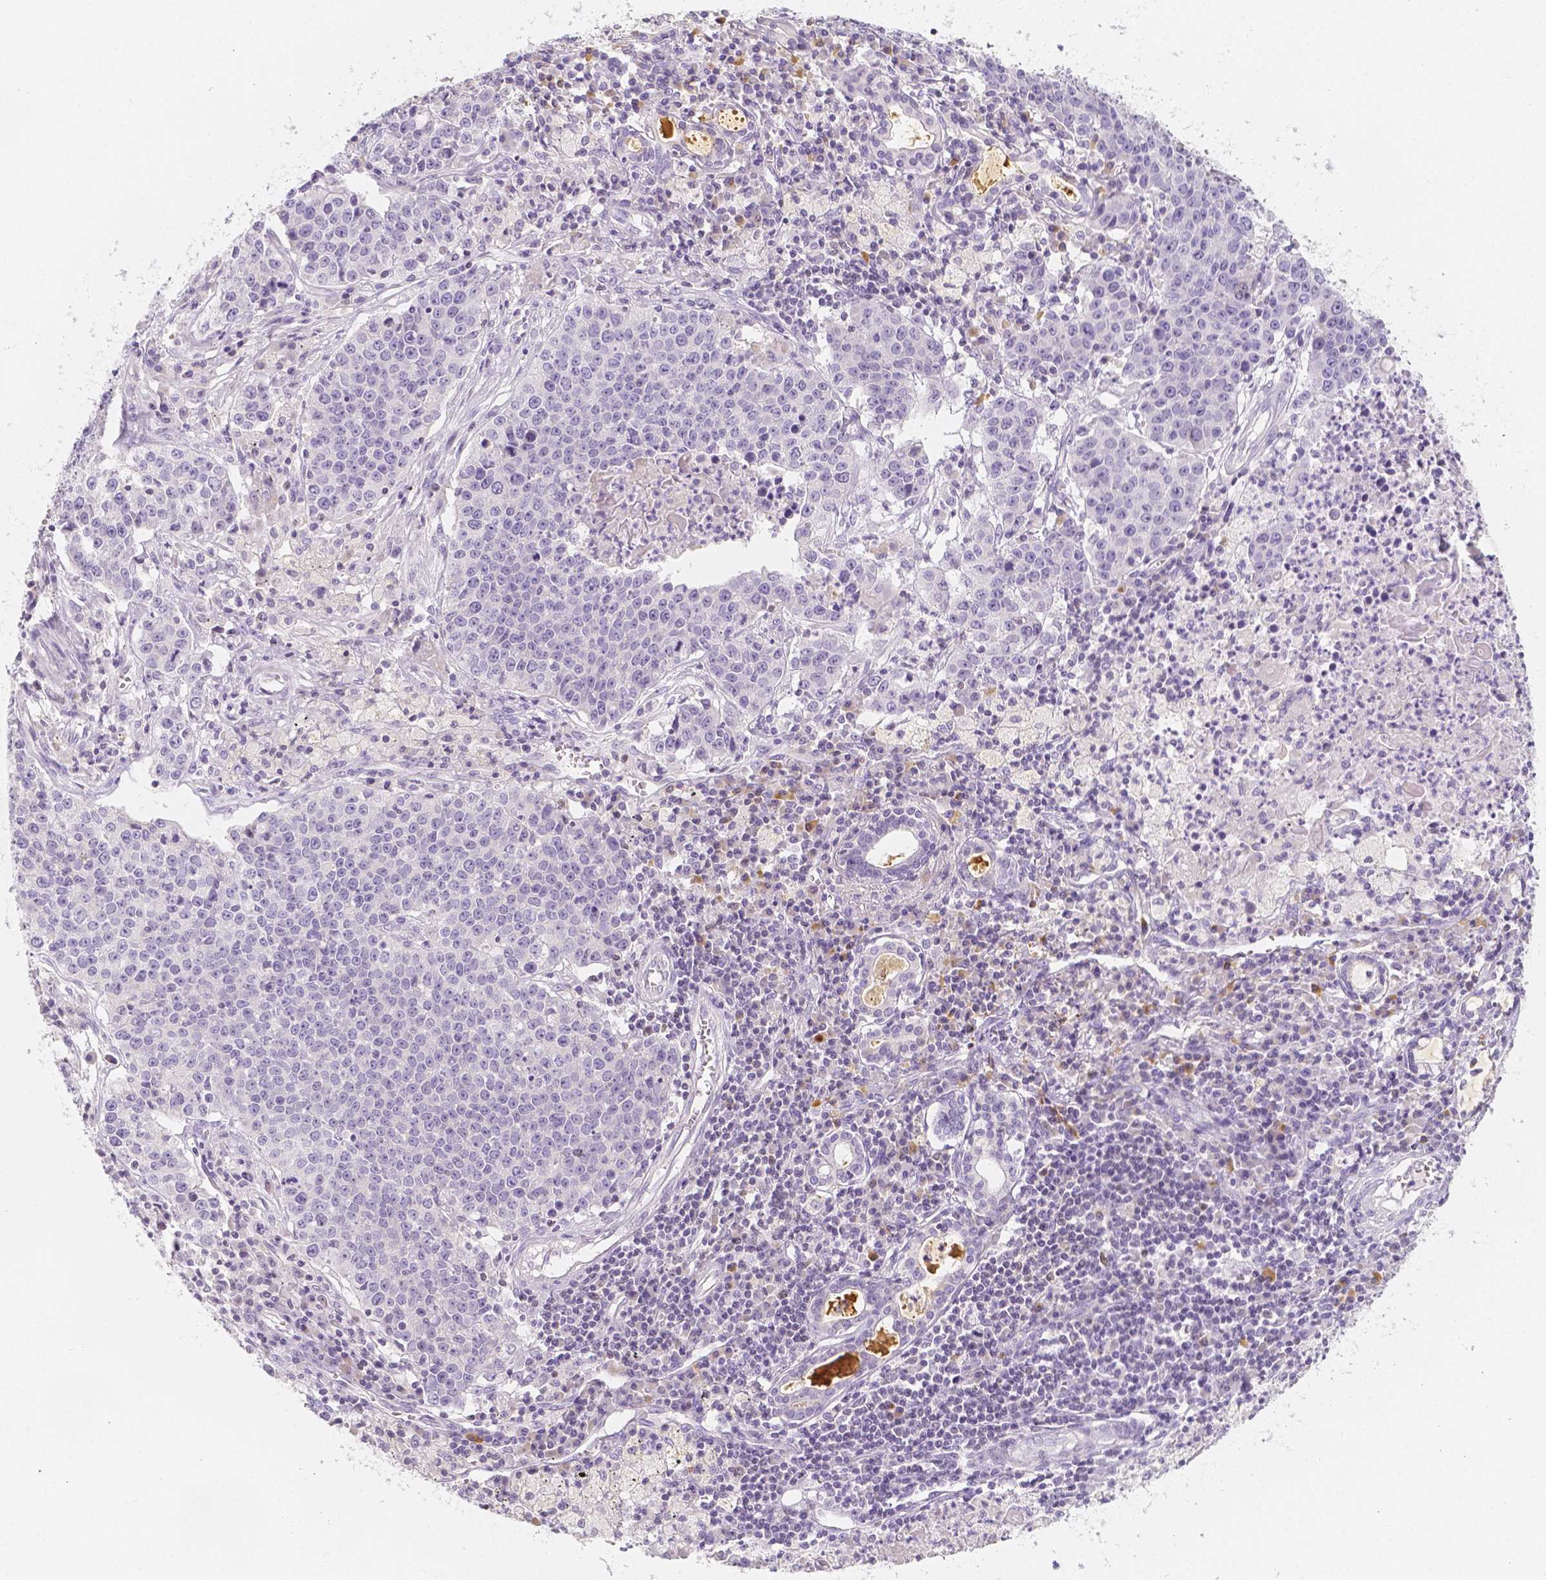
{"staining": {"intensity": "negative", "quantity": "none", "location": "none"}, "tissue": "lung cancer", "cell_type": "Tumor cells", "image_type": "cancer", "snomed": [{"axis": "morphology", "description": "Squamous cell carcinoma, NOS"}, {"axis": "morphology", "description": "Squamous cell carcinoma, metastatic, NOS"}, {"axis": "topography", "description": "Lung"}, {"axis": "topography", "description": "Pleura, NOS"}], "caption": "Immunohistochemical staining of human lung cancer (metastatic squamous cell carcinoma) reveals no significant staining in tumor cells.", "gene": "BATF", "patient": {"sex": "male", "age": 72}}